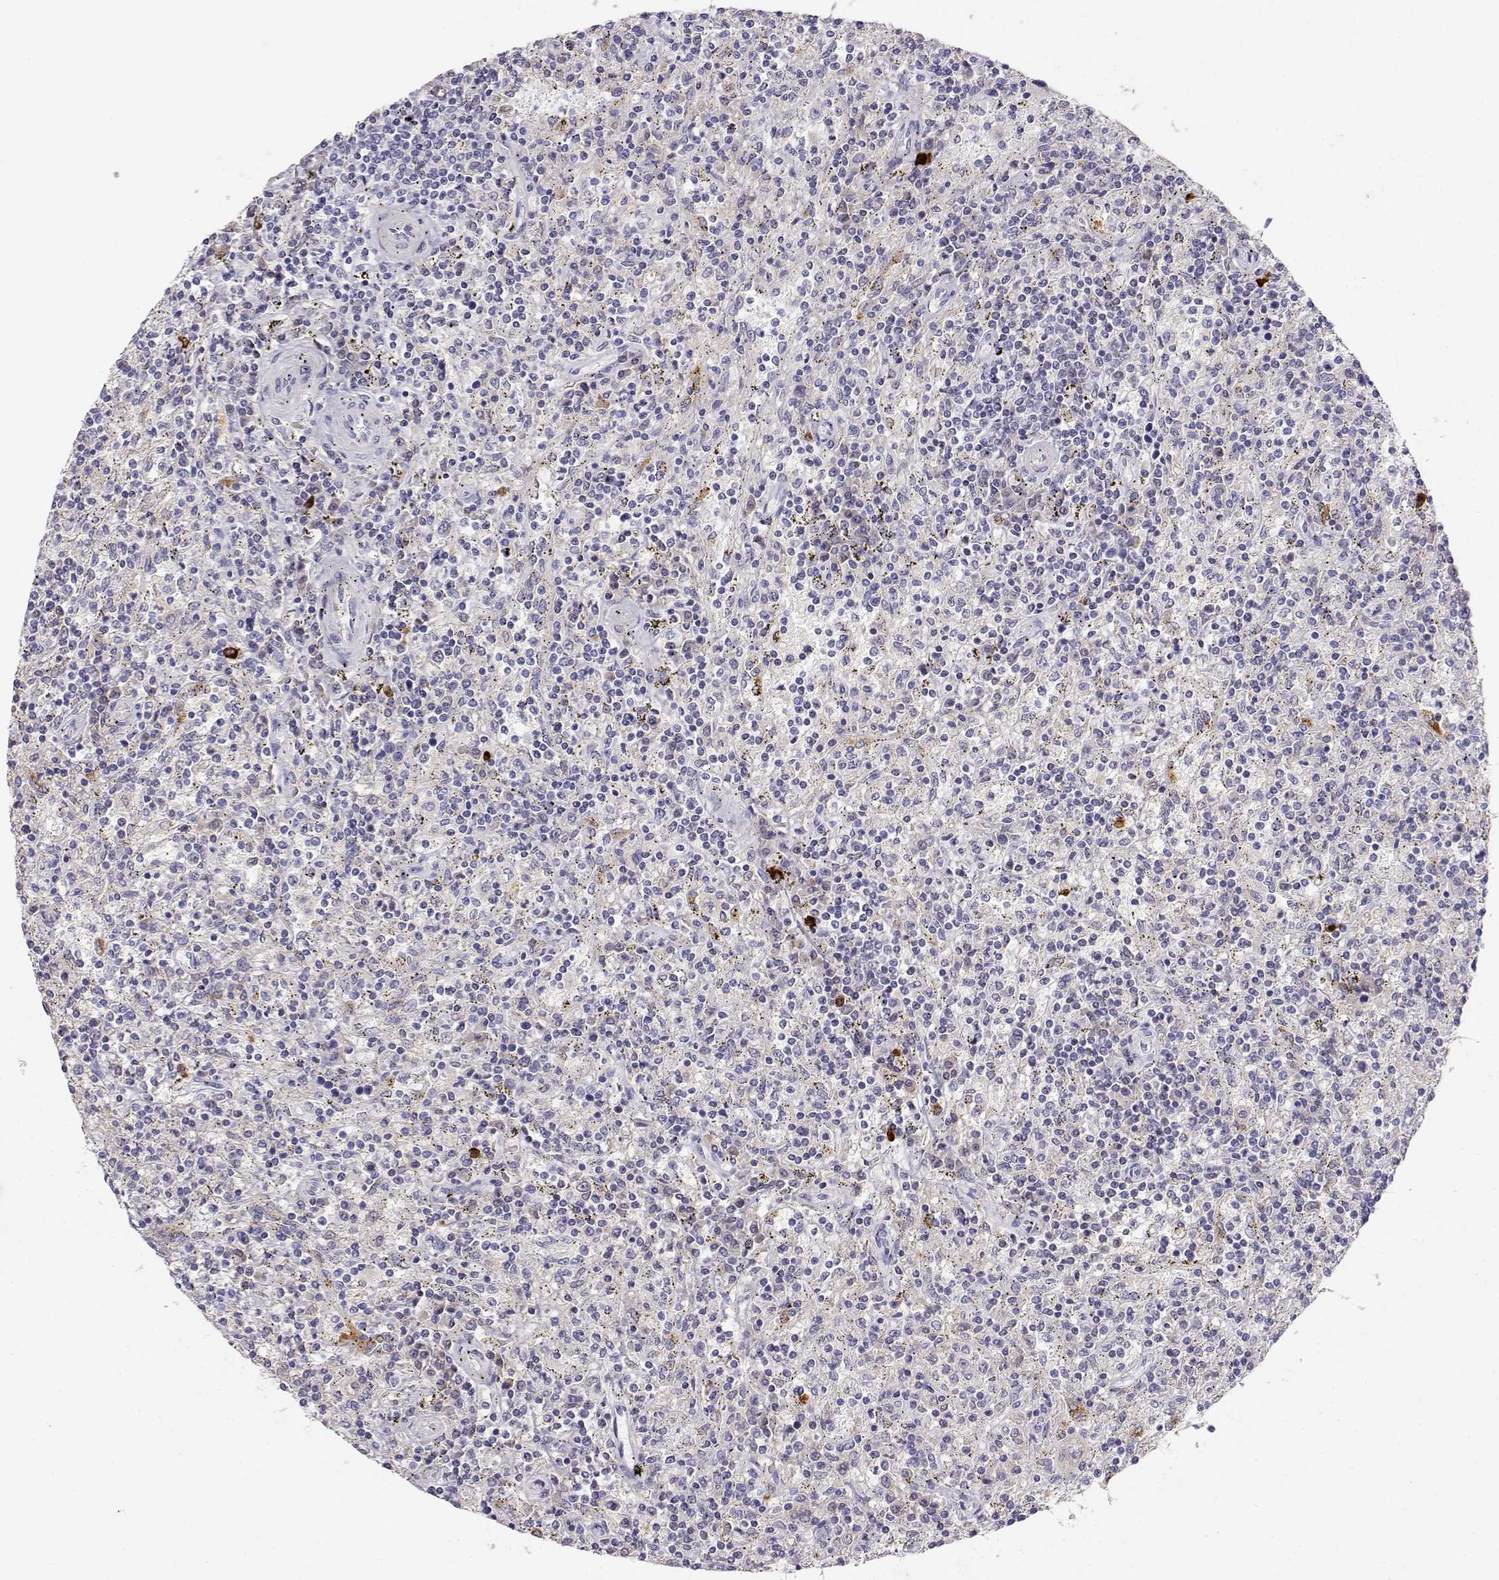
{"staining": {"intensity": "negative", "quantity": "none", "location": "none"}, "tissue": "lymphoma", "cell_type": "Tumor cells", "image_type": "cancer", "snomed": [{"axis": "morphology", "description": "Malignant lymphoma, non-Hodgkin's type, Low grade"}, {"axis": "topography", "description": "Spleen"}], "caption": "The immunohistochemistry (IHC) photomicrograph has no significant positivity in tumor cells of lymphoma tissue.", "gene": "GPR174", "patient": {"sex": "male", "age": 62}}